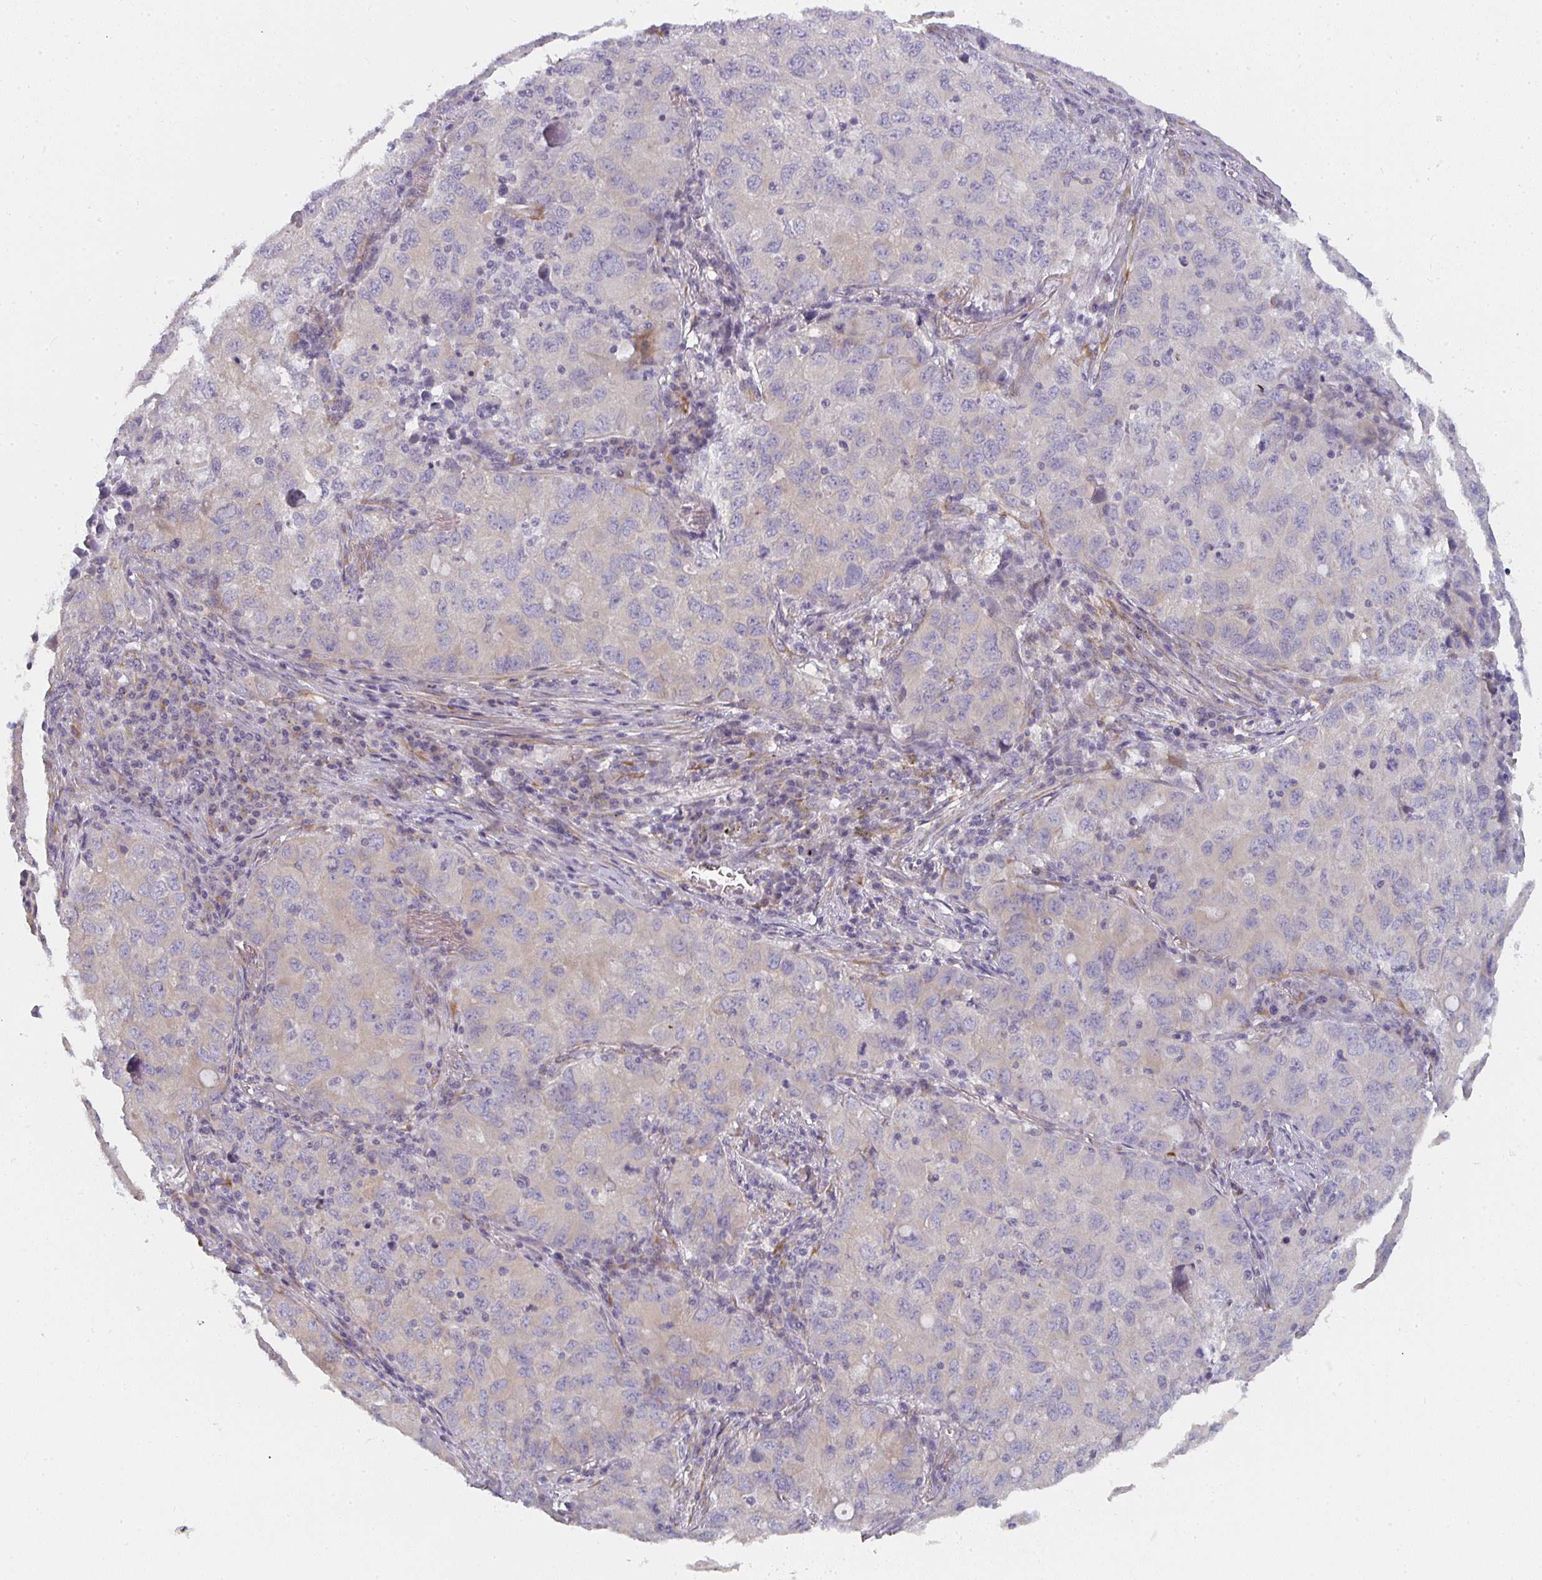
{"staining": {"intensity": "negative", "quantity": "none", "location": "none"}, "tissue": "lung cancer", "cell_type": "Tumor cells", "image_type": "cancer", "snomed": [{"axis": "morphology", "description": "Normal morphology"}, {"axis": "morphology", "description": "Adenocarcinoma, NOS"}, {"axis": "topography", "description": "Lymph node"}, {"axis": "topography", "description": "Lung"}], "caption": "Lung adenocarcinoma was stained to show a protein in brown. There is no significant expression in tumor cells.", "gene": "CTHRC1", "patient": {"sex": "female", "age": 51}}